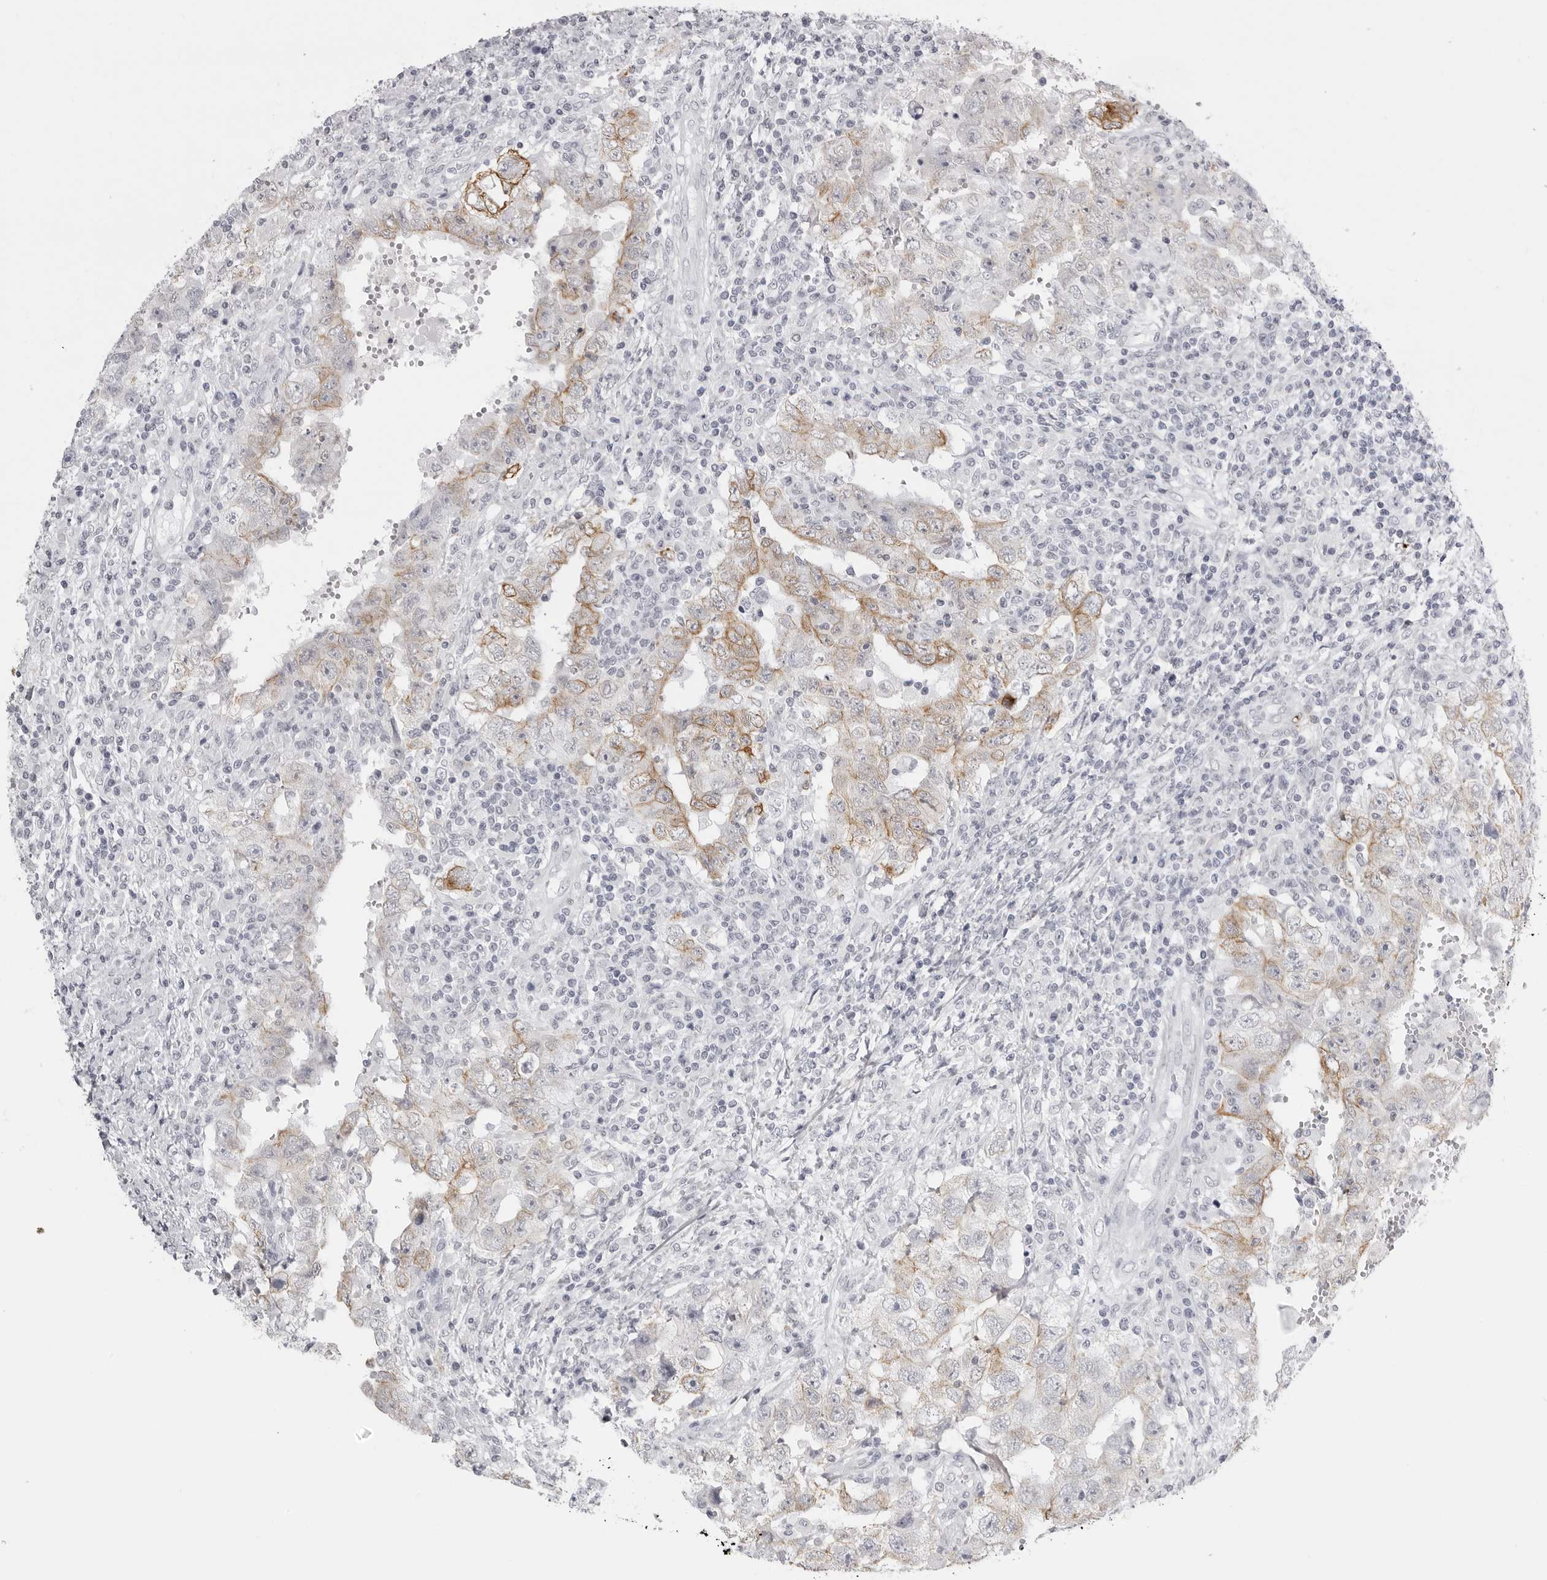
{"staining": {"intensity": "weak", "quantity": "25%-75%", "location": "cytoplasmic/membranous"}, "tissue": "testis cancer", "cell_type": "Tumor cells", "image_type": "cancer", "snomed": [{"axis": "morphology", "description": "Carcinoma, Embryonal, NOS"}, {"axis": "topography", "description": "Testis"}], "caption": "An image of human testis cancer stained for a protein reveals weak cytoplasmic/membranous brown staining in tumor cells. (DAB (3,3'-diaminobenzidine) = brown stain, brightfield microscopy at high magnification).", "gene": "SERPINF2", "patient": {"sex": "male", "age": 26}}